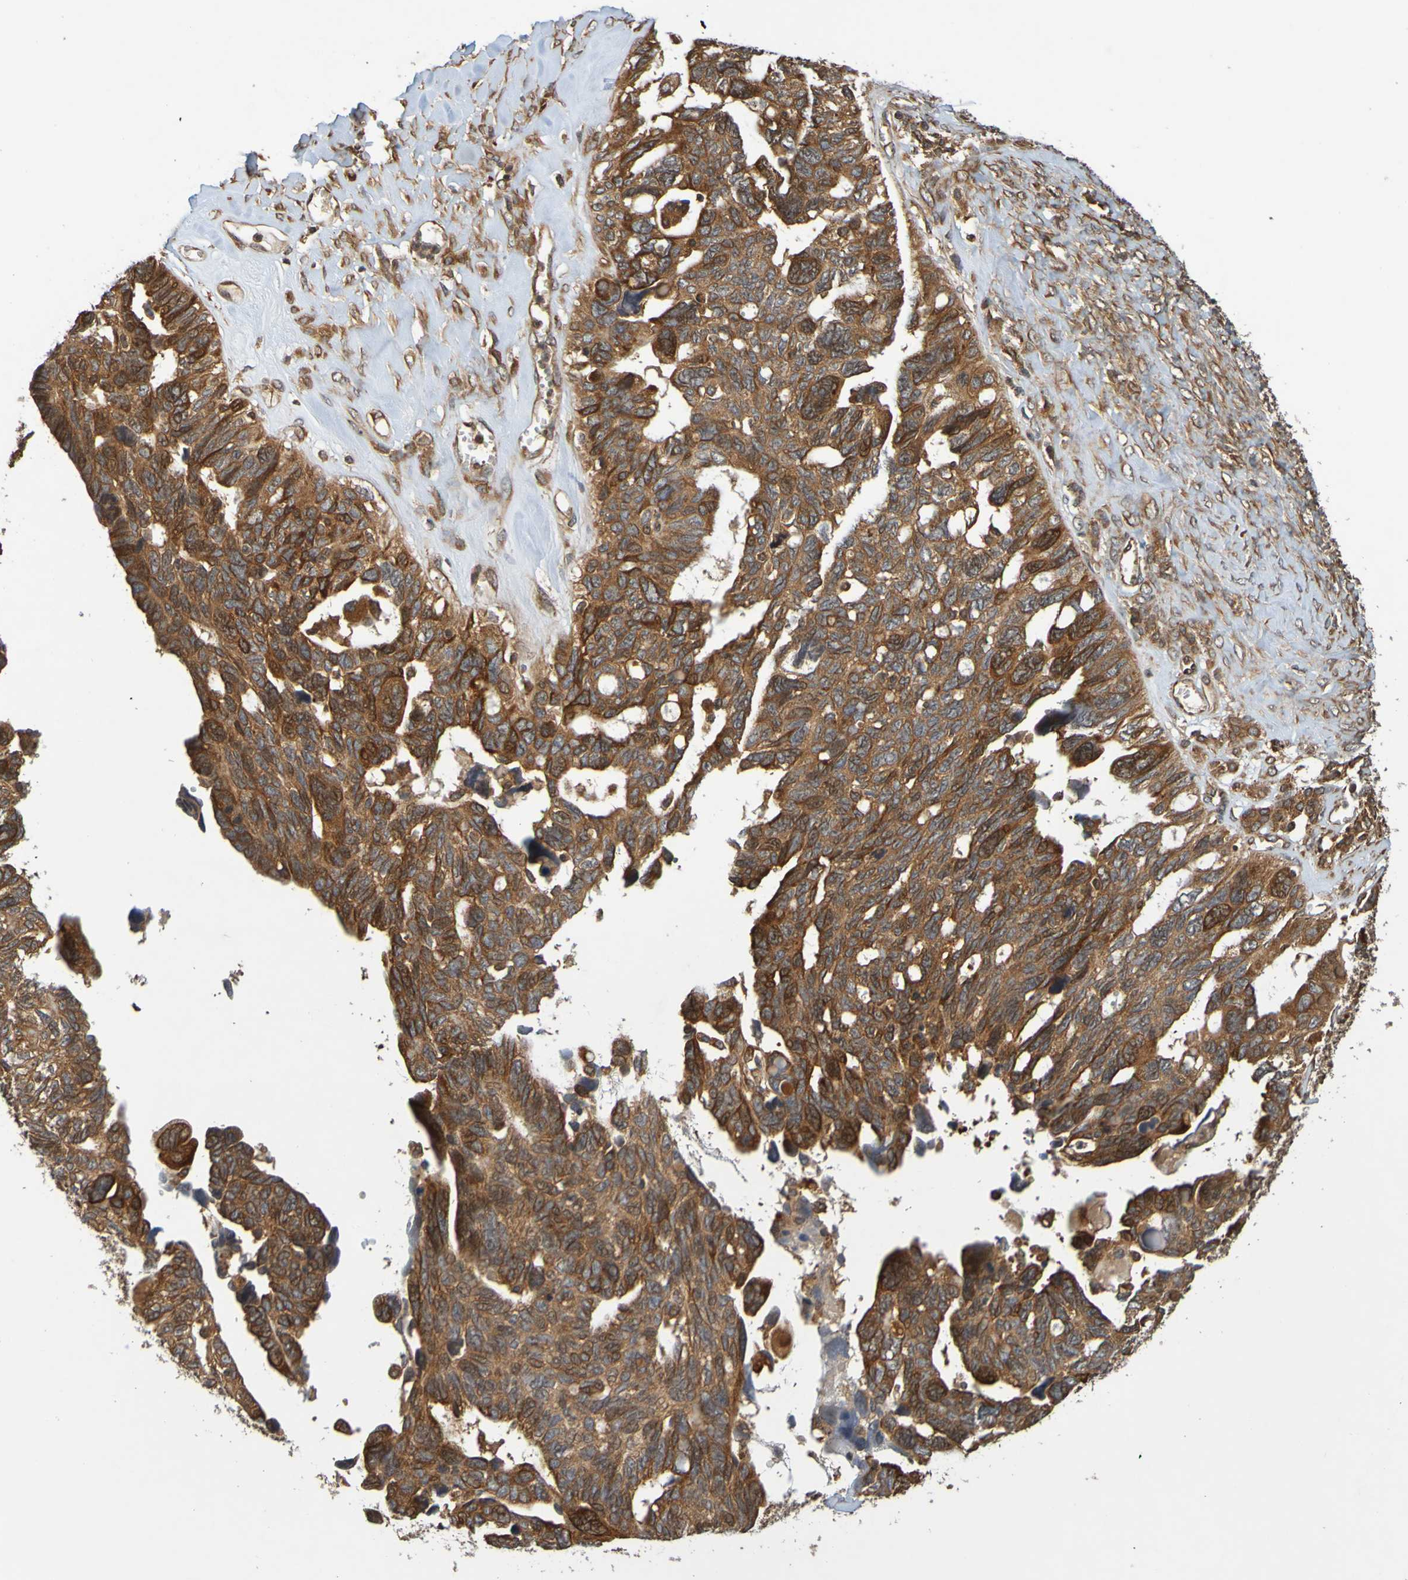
{"staining": {"intensity": "strong", "quantity": ">75%", "location": "cytoplasmic/membranous"}, "tissue": "ovarian cancer", "cell_type": "Tumor cells", "image_type": "cancer", "snomed": [{"axis": "morphology", "description": "Cystadenocarcinoma, serous, NOS"}, {"axis": "topography", "description": "Ovary"}], "caption": "Protein analysis of ovarian cancer tissue displays strong cytoplasmic/membranous staining in approximately >75% of tumor cells. Using DAB (brown) and hematoxylin (blue) stains, captured at high magnification using brightfield microscopy.", "gene": "OCRL", "patient": {"sex": "female", "age": 79}}